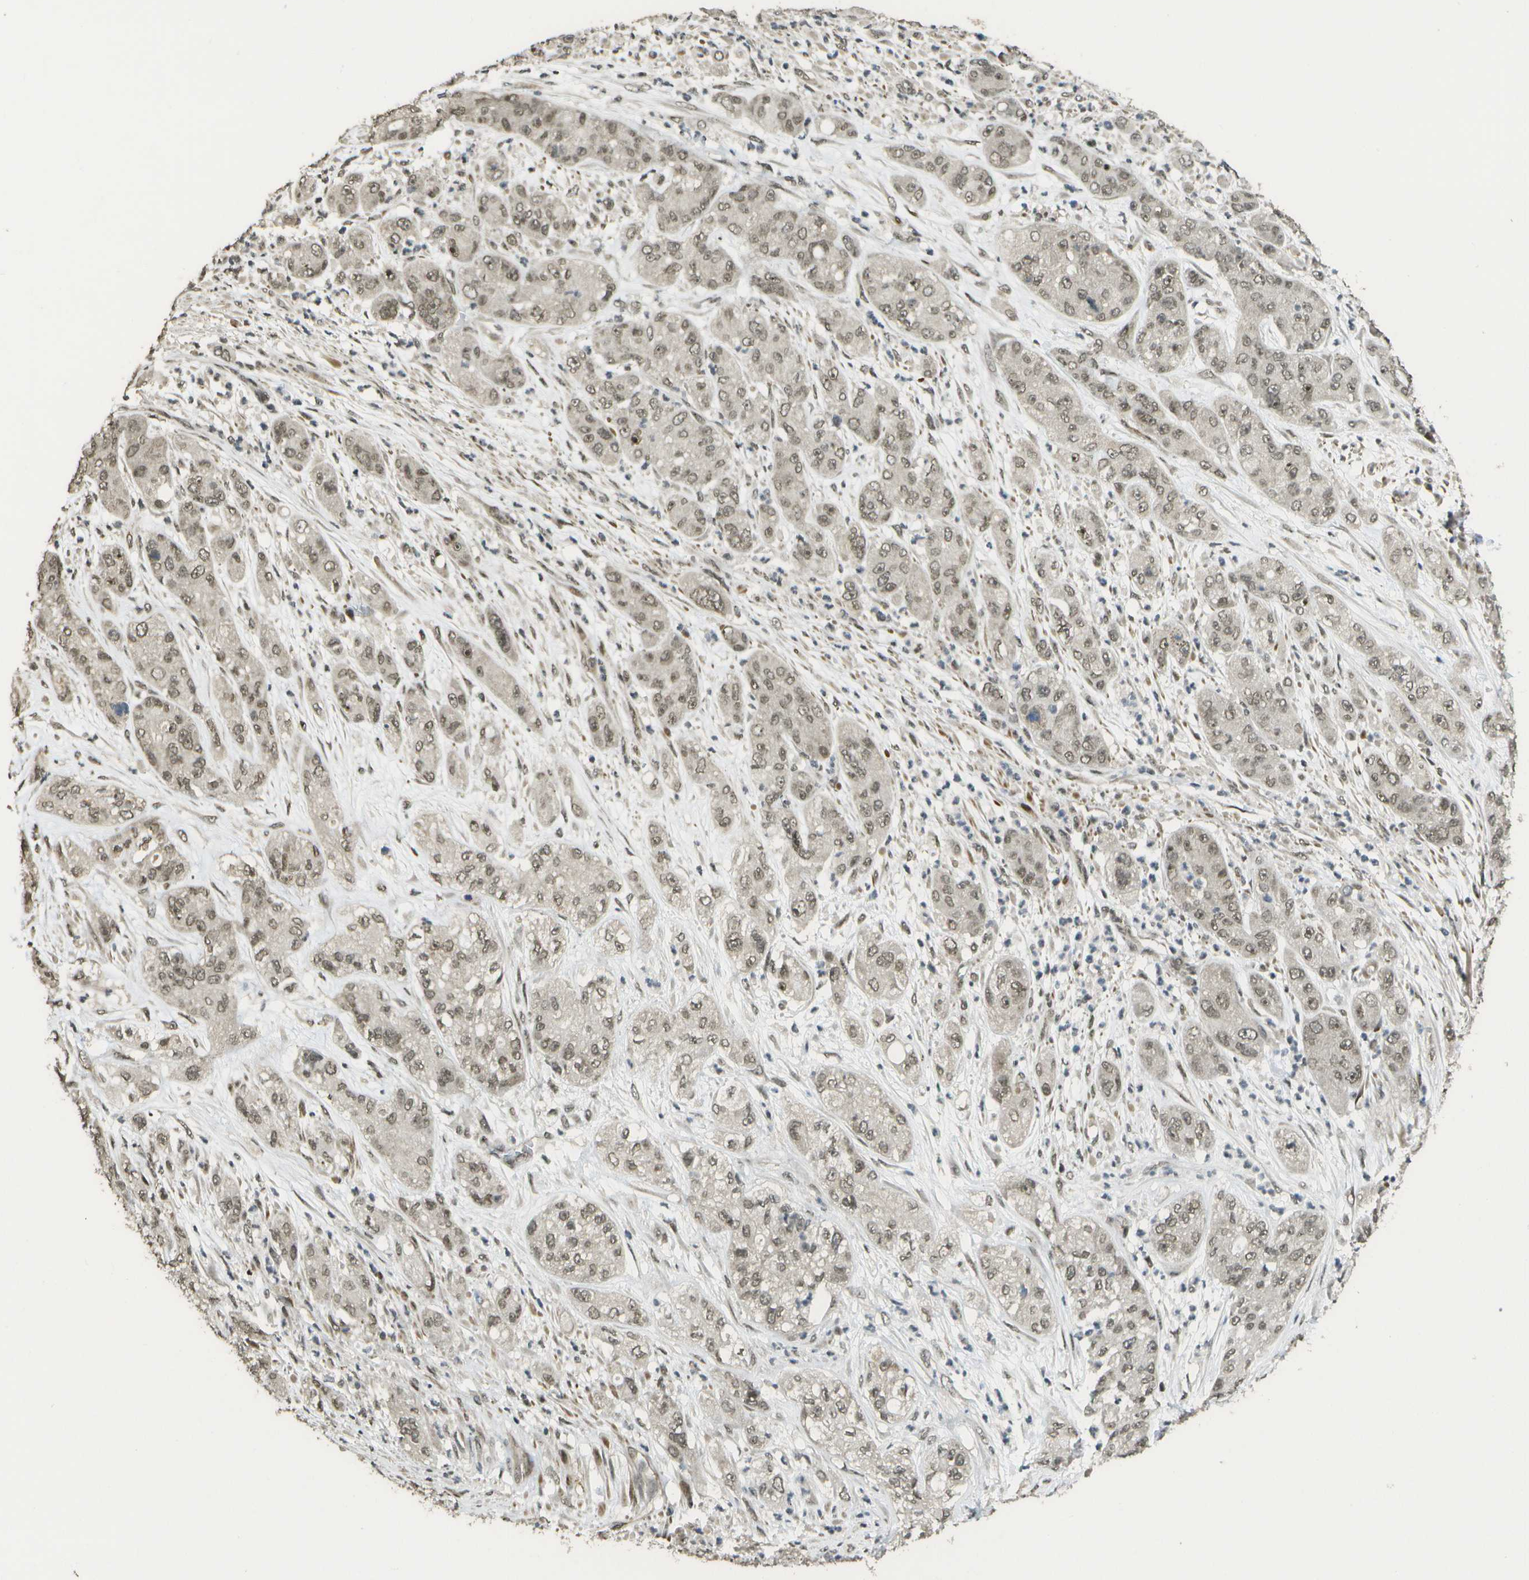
{"staining": {"intensity": "weak", "quantity": ">75%", "location": "nuclear"}, "tissue": "pancreatic cancer", "cell_type": "Tumor cells", "image_type": "cancer", "snomed": [{"axis": "morphology", "description": "Adenocarcinoma, NOS"}, {"axis": "topography", "description": "Pancreas"}], "caption": "Immunohistochemistry histopathology image of human pancreatic cancer stained for a protein (brown), which reveals low levels of weak nuclear staining in approximately >75% of tumor cells.", "gene": "KAT5", "patient": {"sex": "female", "age": 78}}